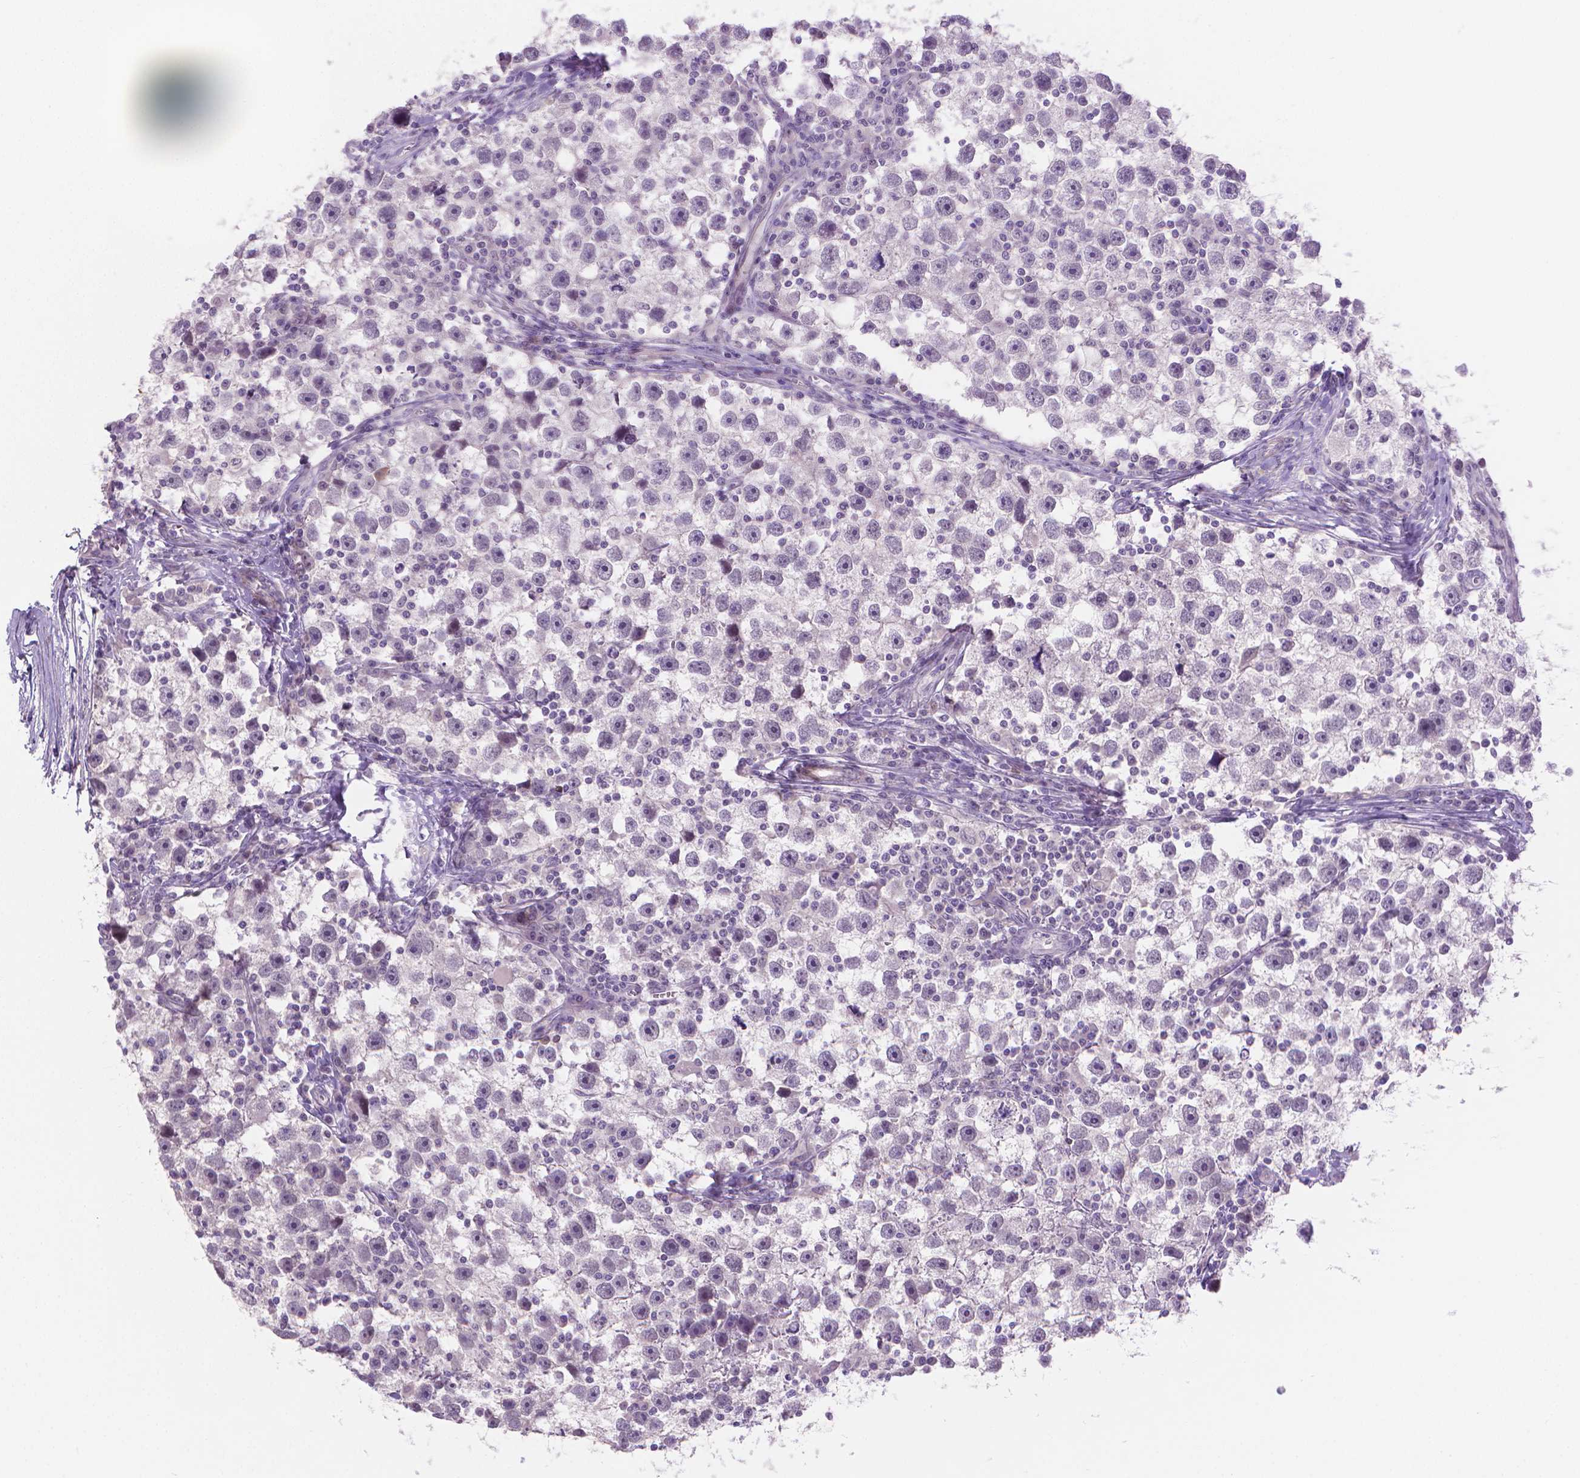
{"staining": {"intensity": "negative", "quantity": "none", "location": "none"}, "tissue": "testis cancer", "cell_type": "Tumor cells", "image_type": "cancer", "snomed": [{"axis": "morphology", "description": "Seminoma, NOS"}, {"axis": "topography", "description": "Testis"}], "caption": "Micrograph shows no protein expression in tumor cells of testis cancer (seminoma) tissue.", "gene": "GSDMA", "patient": {"sex": "male", "age": 30}}